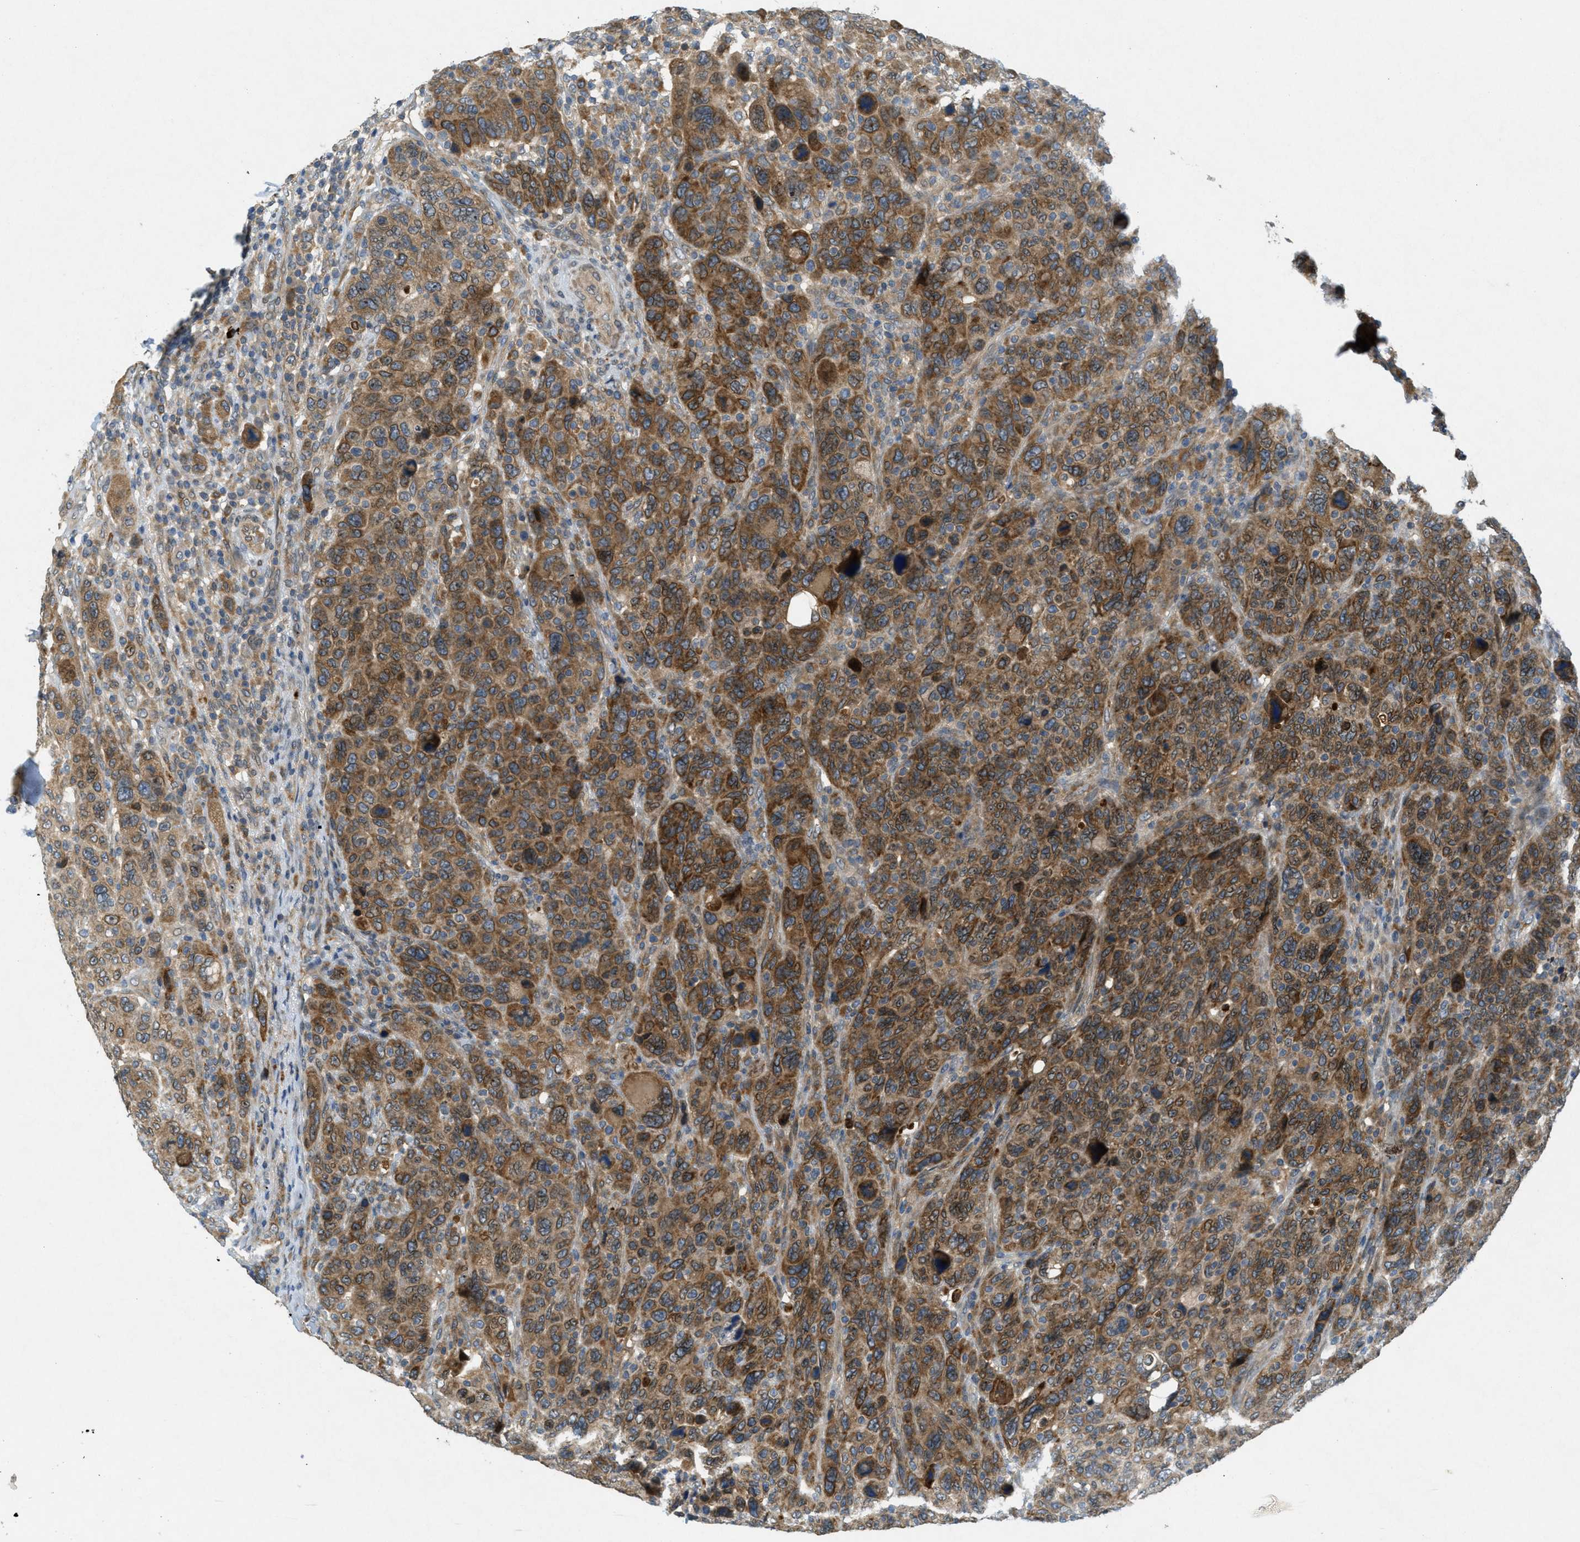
{"staining": {"intensity": "strong", "quantity": ">75%", "location": "cytoplasmic/membranous"}, "tissue": "breast cancer", "cell_type": "Tumor cells", "image_type": "cancer", "snomed": [{"axis": "morphology", "description": "Duct carcinoma"}, {"axis": "topography", "description": "Breast"}], "caption": "A high-resolution photomicrograph shows IHC staining of breast cancer, which shows strong cytoplasmic/membranous staining in approximately >75% of tumor cells.", "gene": "SIGMAR1", "patient": {"sex": "female", "age": 37}}